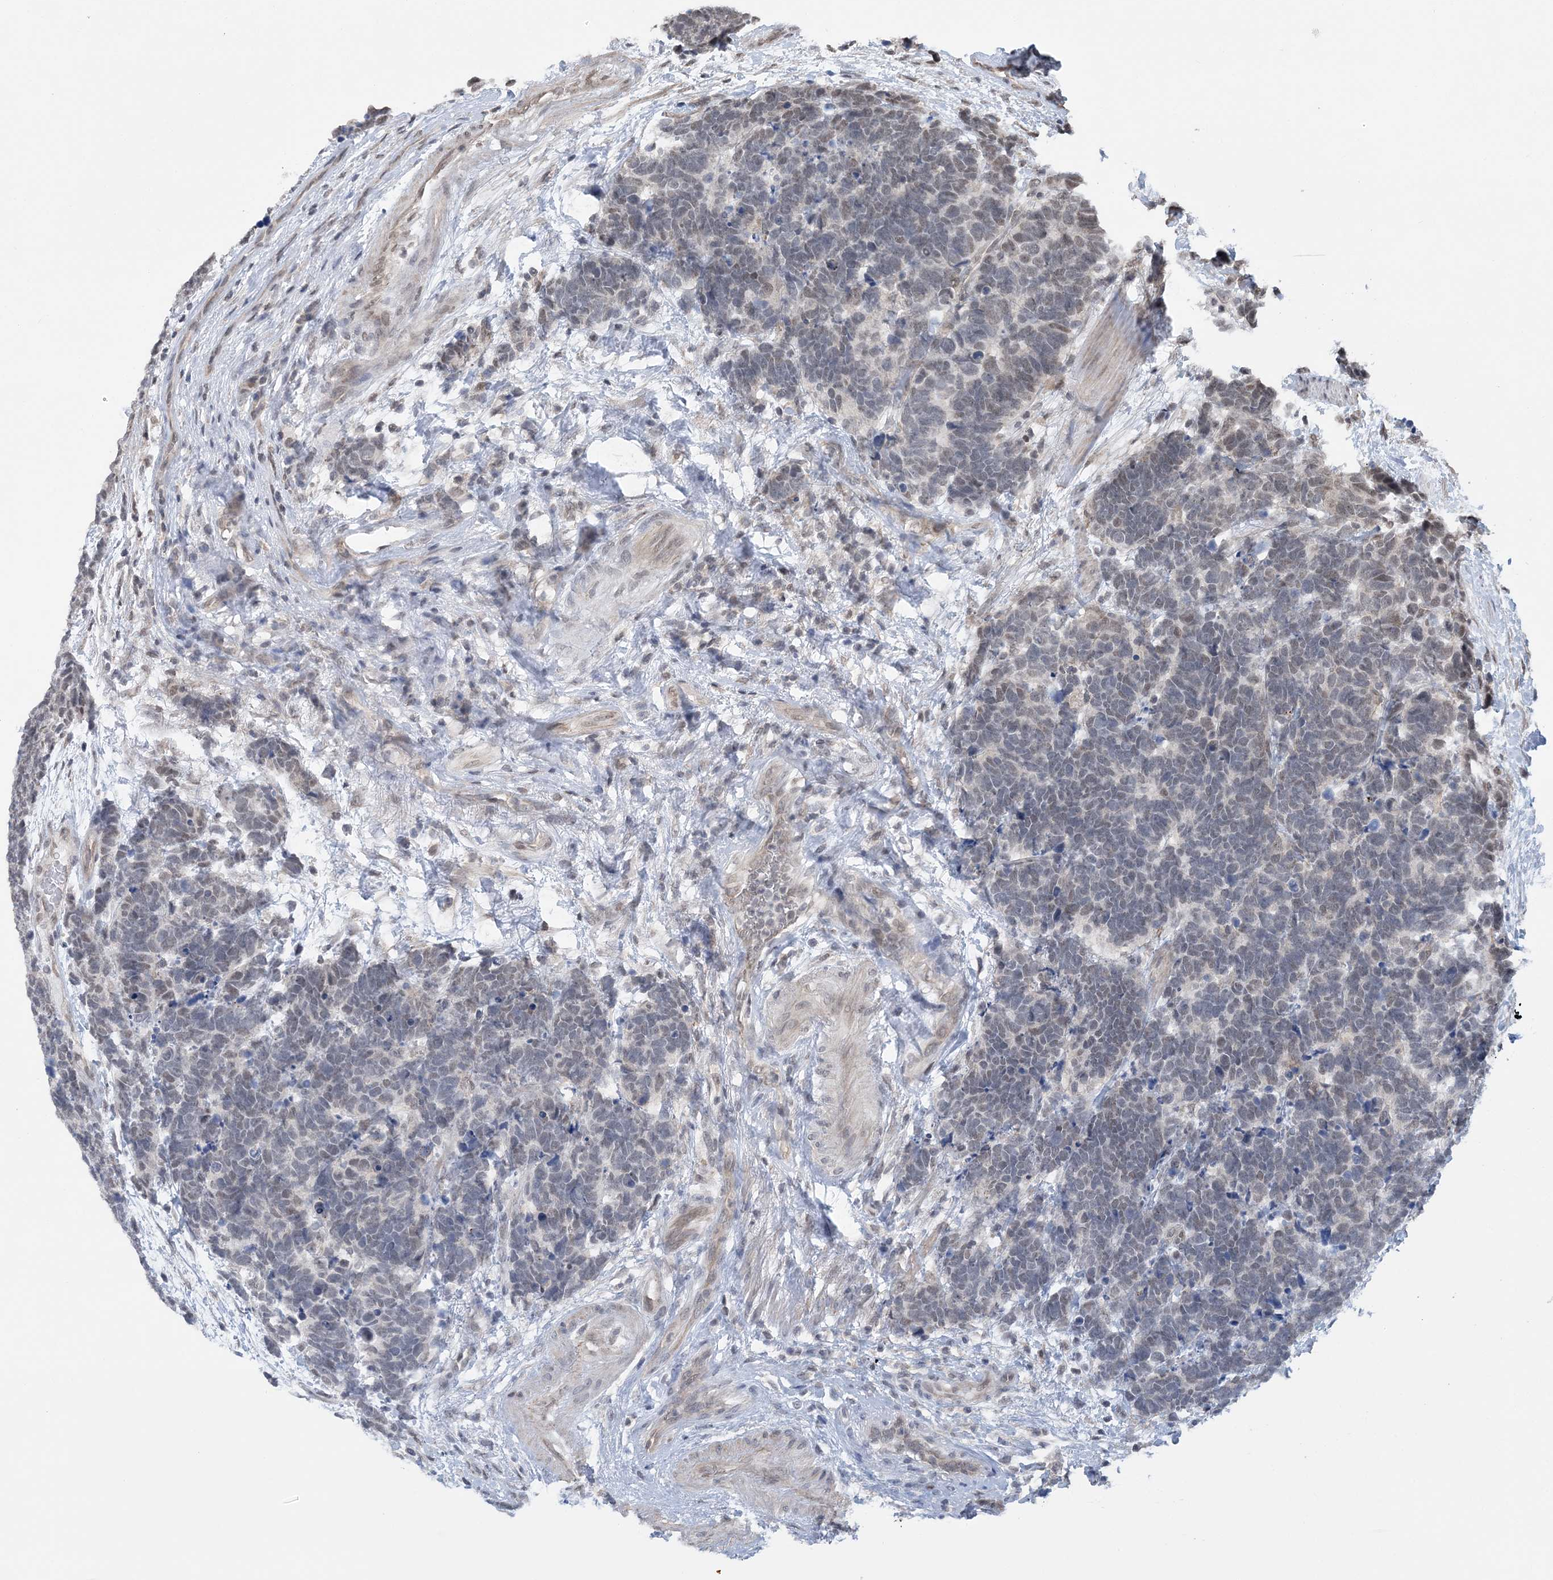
{"staining": {"intensity": "negative", "quantity": "none", "location": "none"}, "tissue": "carcinoid", "cell_type": "Tumor cells", "image_type": "cancer", "snomed": [{"axis": "morphology", "description": "Carcinoma, NOS"}, {"axis": "morphology", "description": "Carcinoid, malignant, NOS"}, {"axis": "topography", "description": "Urinary bladder"}], "caption": "Tumor cells are negative for protein expression in human carcinoid (malignant).", "gene": "CCDC152", "patient": {"sex": "male", "age": 57}}